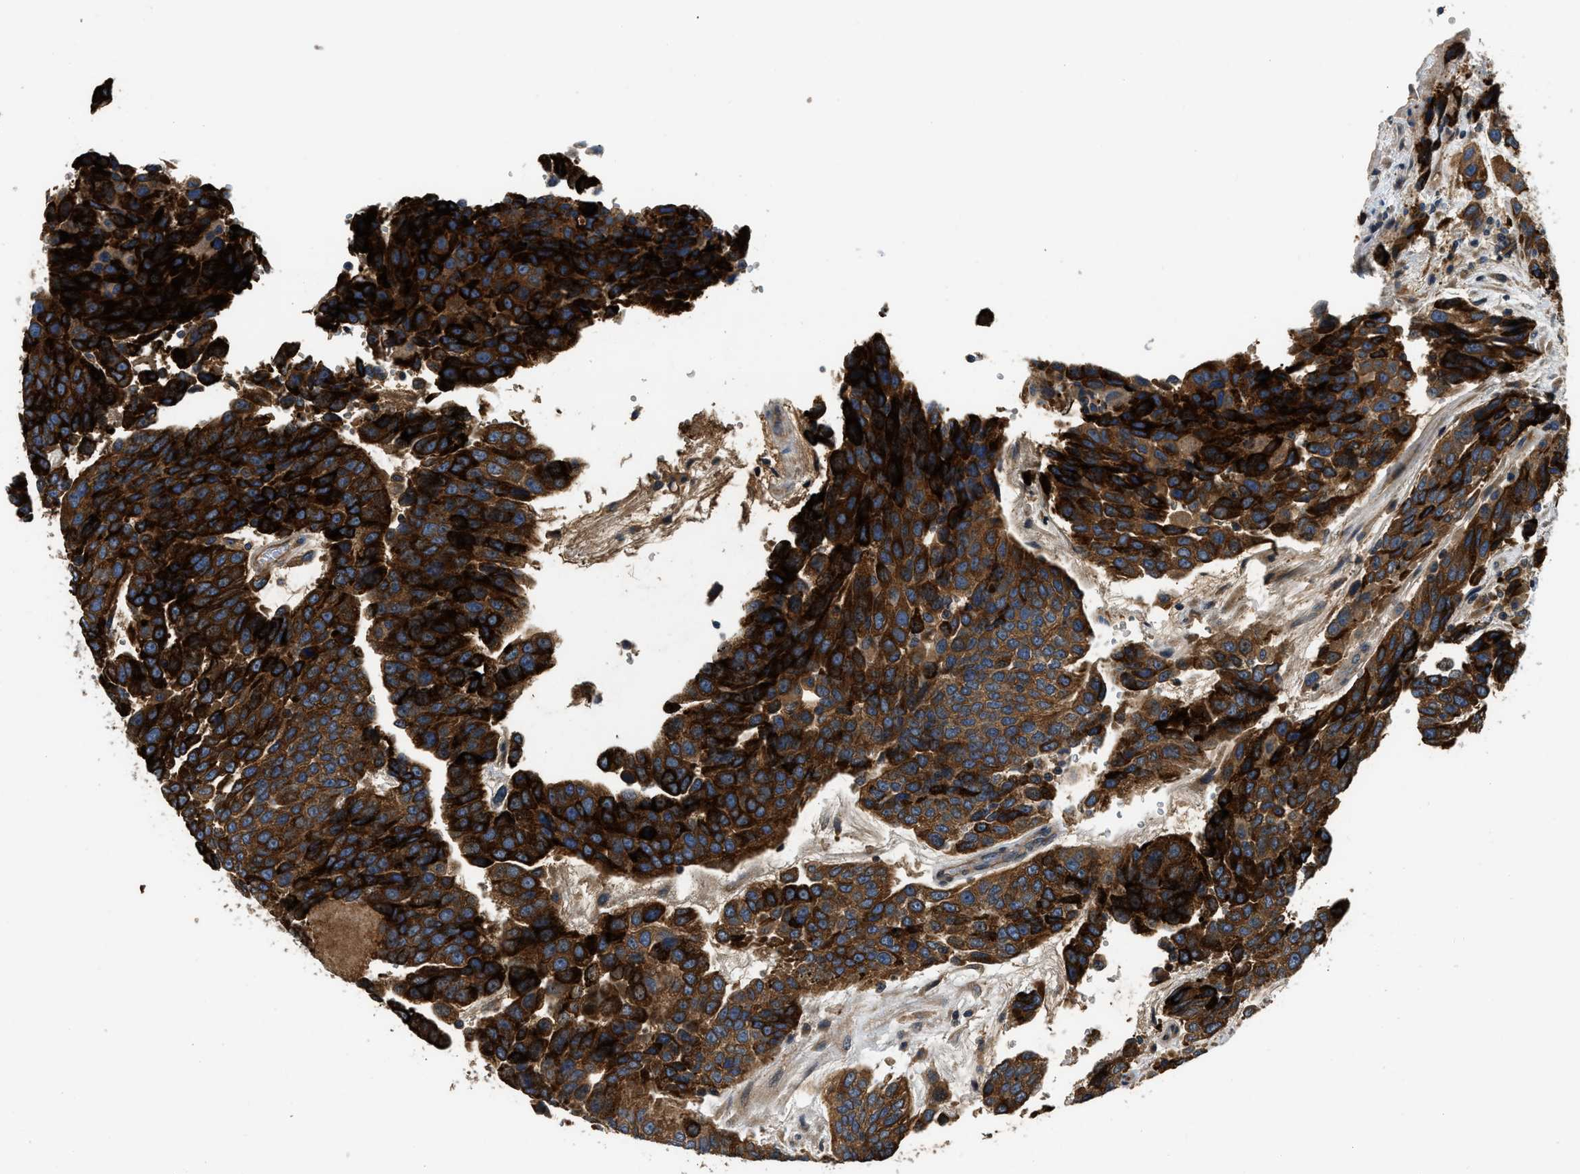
{"staining": {"intensity": "strong", "quantity": ">75%", "location": "cytoplasmic/membranous"}, "tissue": "urothelial cancer", "cell_type": "Tumor cells", "image_type": "cancer", "snomed": [{"axis": "morphology", "description": "Urothelial carcinoma, High grade"}, {"axis": "topography", "description": "Urinary bladder"}], "caption": "Immunohistochemical staining of human urothelial cancer exhibits high levels of strong cytoplasmic/membranous protein expression in about >75% of tumor cells.", "gene": "IL3RA", "patient": {"sex": "female", "age": 80}}